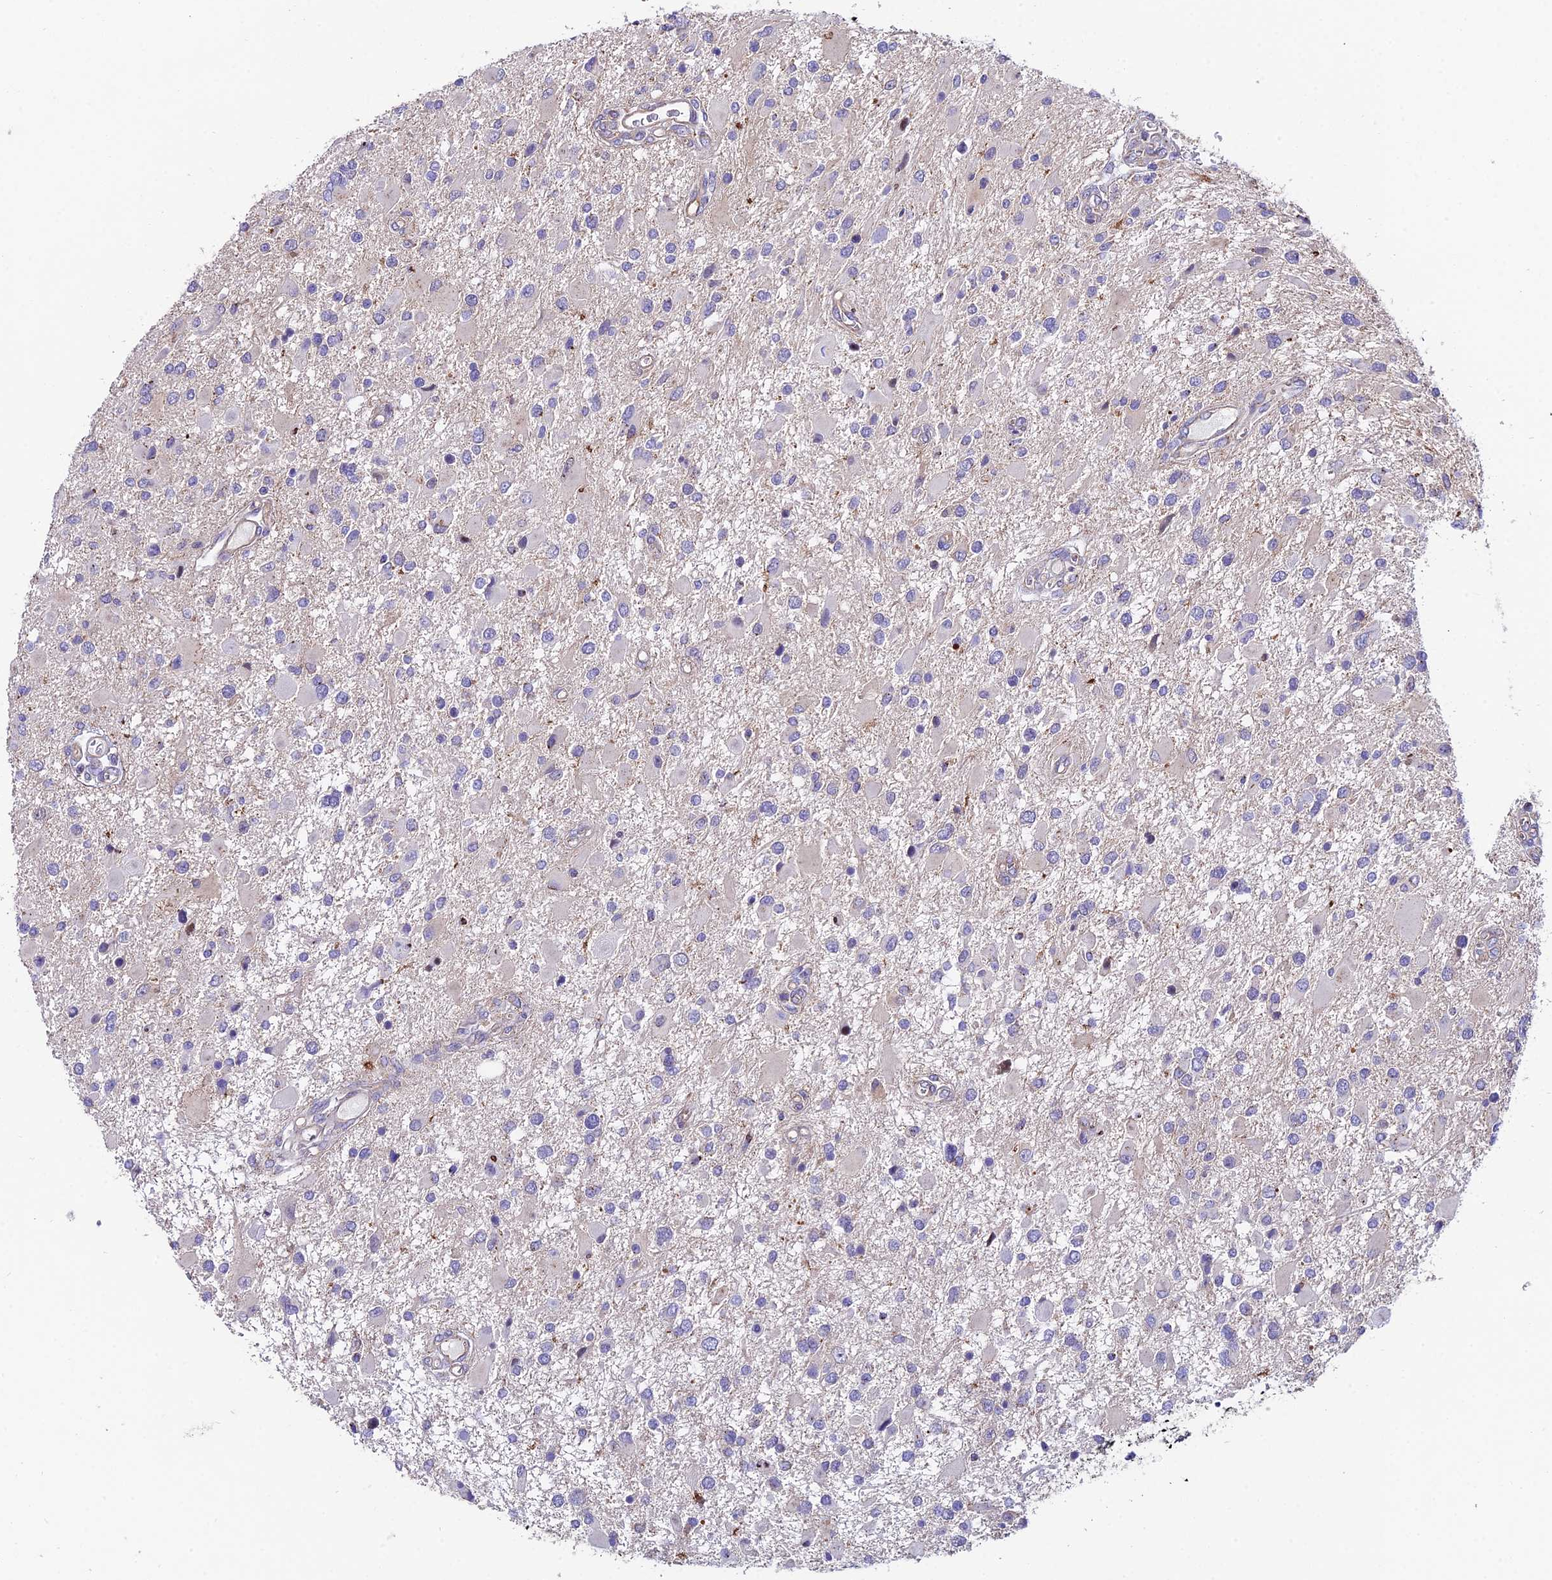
{"staining": {"intensity": "negative", "quantity": "none", "location": "none"}, "tissue": "glioma", "cell_type": "Tumor cells", "image_type": "cancer", "snomed": [{"axis": "morphology", "description": "Glioma, malignant, High grade"}, {"axis": "topography", "description": "Brain"}], "caption": "Glioma was stained to show a protein in brown. There is no significant staining in tumor cells.", "gene": "QRFP", "patient": {"sex": "male", "age": 53}}